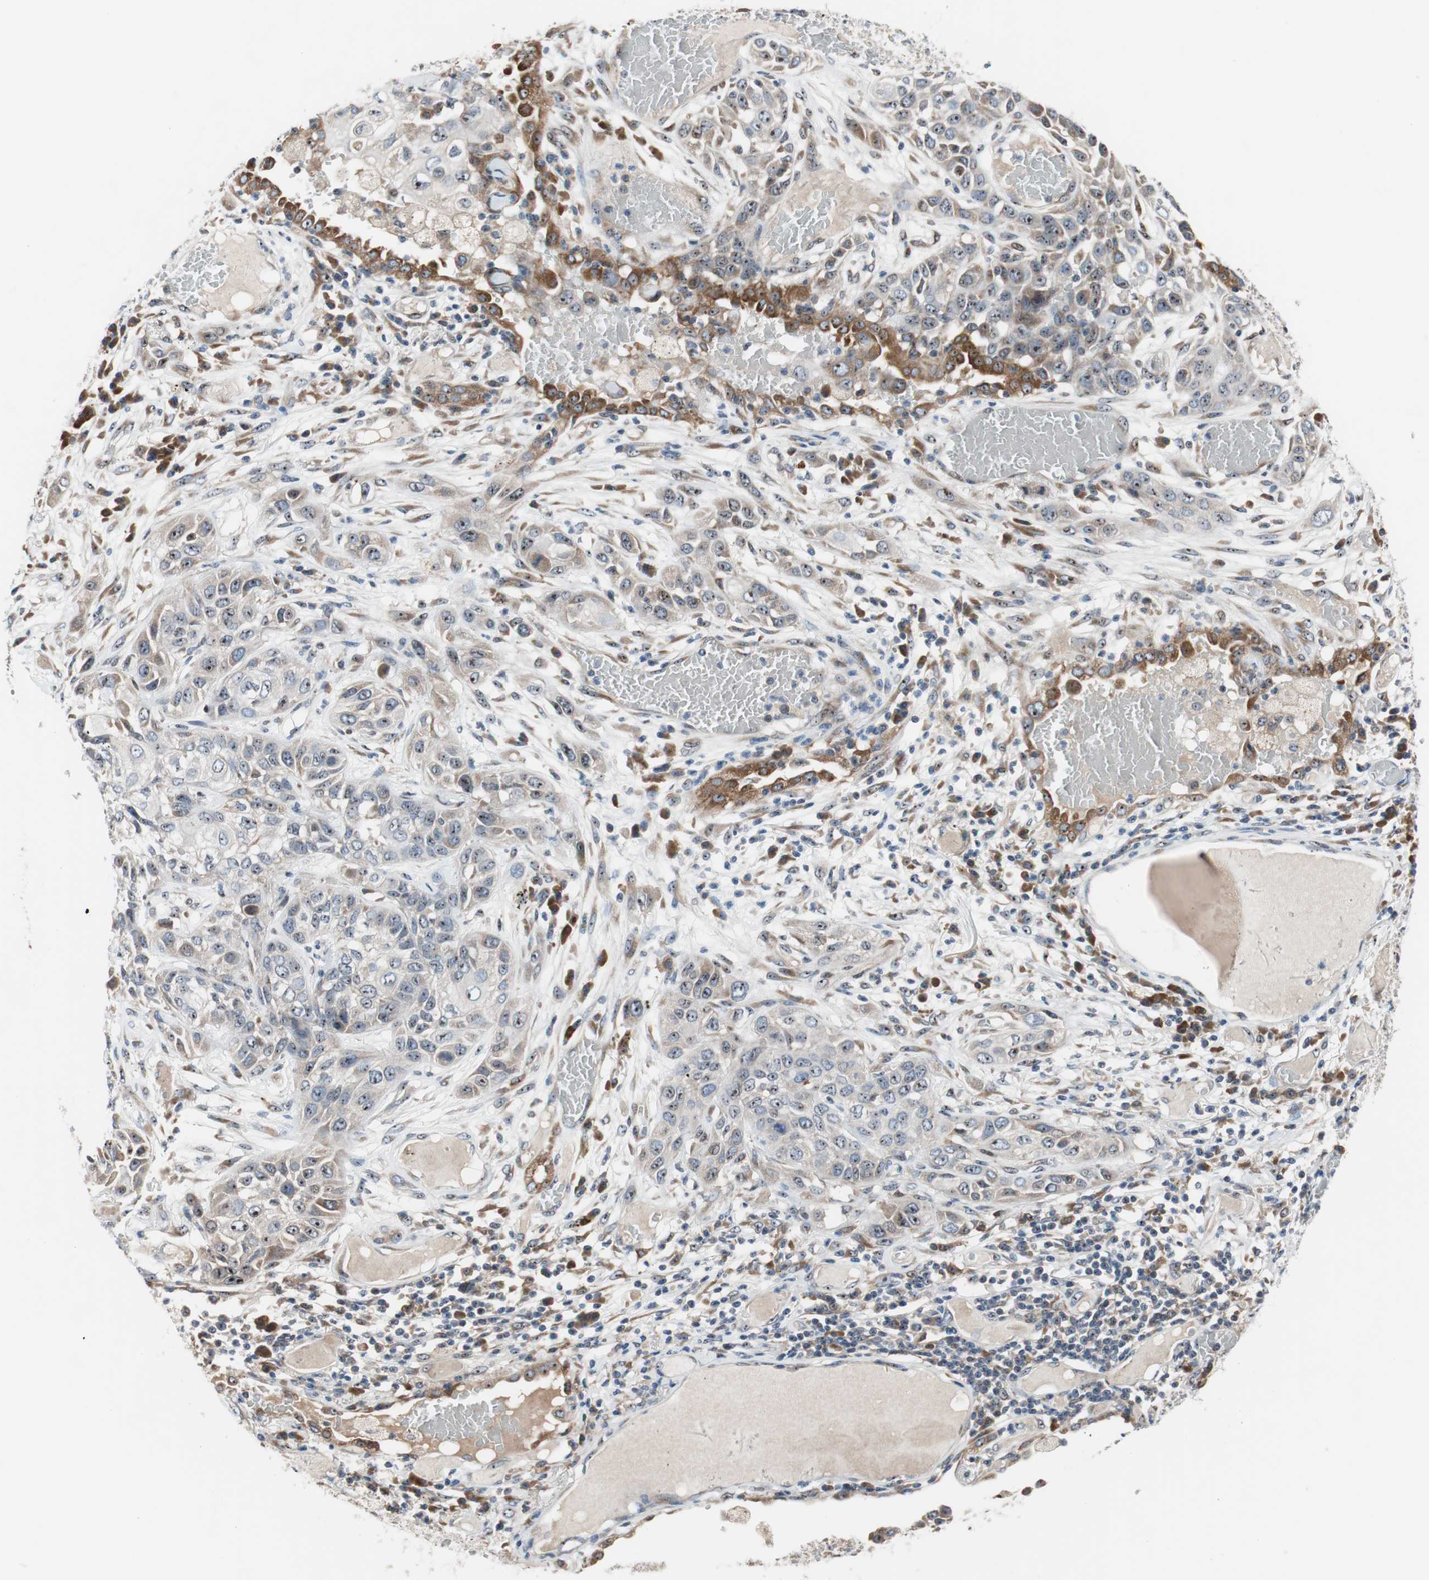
{"staining": {"intensity": "weak", "quantity": ">75%", "location": "cytoplasmic/membranous,nuclear"}, "tissue": "lung cancer", "cell_type": "Tumor cells", "image_type": "cancer", "snomed": [{"axis": "morphology", "description": "Squamous cell carcinoma, NOS"}, {"axis": "topography", "description": "Lung"}], "caption": "Approximately >75% of tumor cells in human lung cancer exhibit weak cytoplasmic/membranous and nuclear protein staining as visualized by brown immunohistochemical staining.", "gene": "TMED7", "patient": {"sex": "male", "age": 71}}